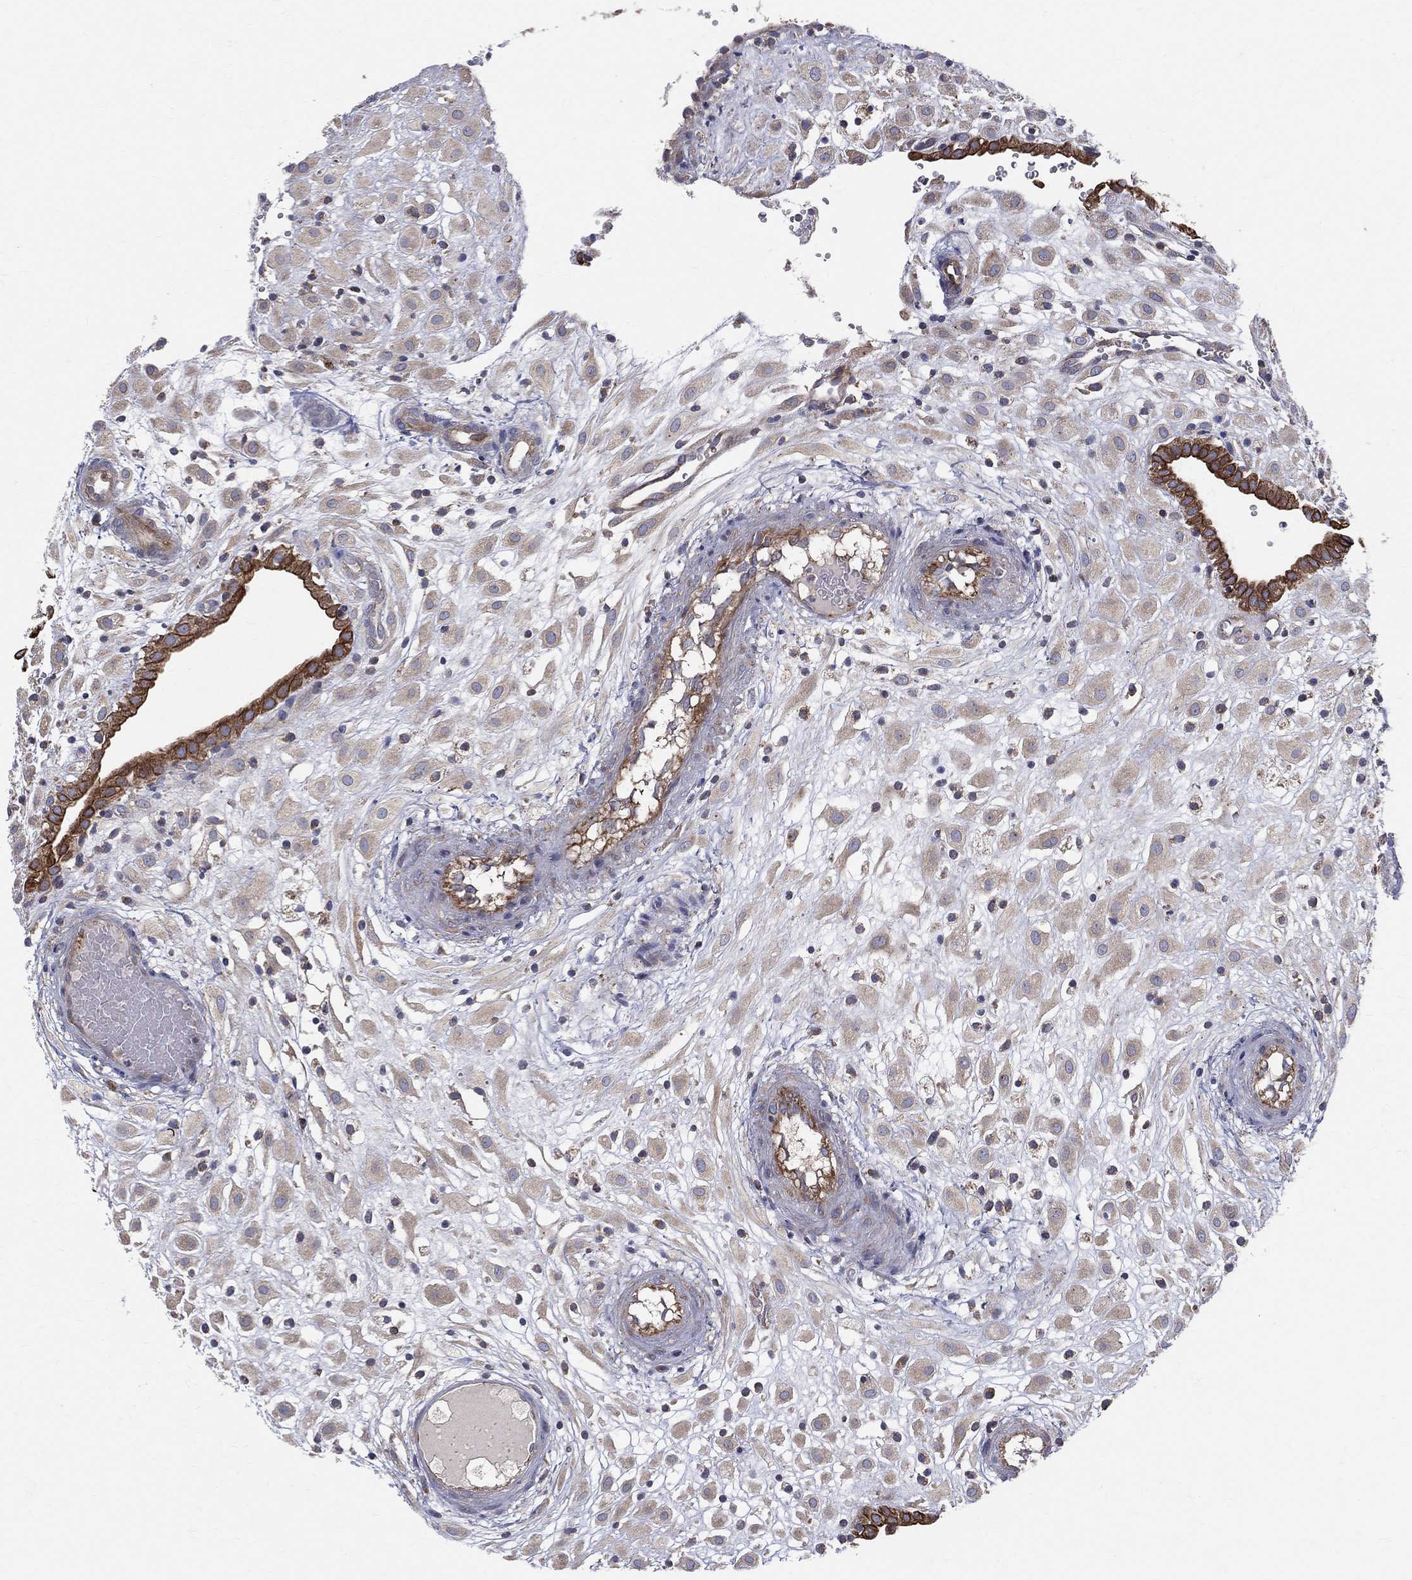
{"staining": {"intensity": "moderate", "quantity": ">75%", "location": "cytoplasmic/membranous"}, "tissue": "placenta", "cell_type": "Decidual cells", "image_type": "normal", "snomed": [{"axis": "morphology", "description": "Normal tissue, NOS"}, {"axis": "topography", "description": "Placenta"}], "caption": "Immunohistochemistry (IHC) image of unremarkable placenta stained for a protein (brown), which reveals medium levels of moderate cytoplasmic/membranous positivity in about >75% of decidual cells.", "gene": "MIX23", "patient": {"sex": "female", "age": 24}}